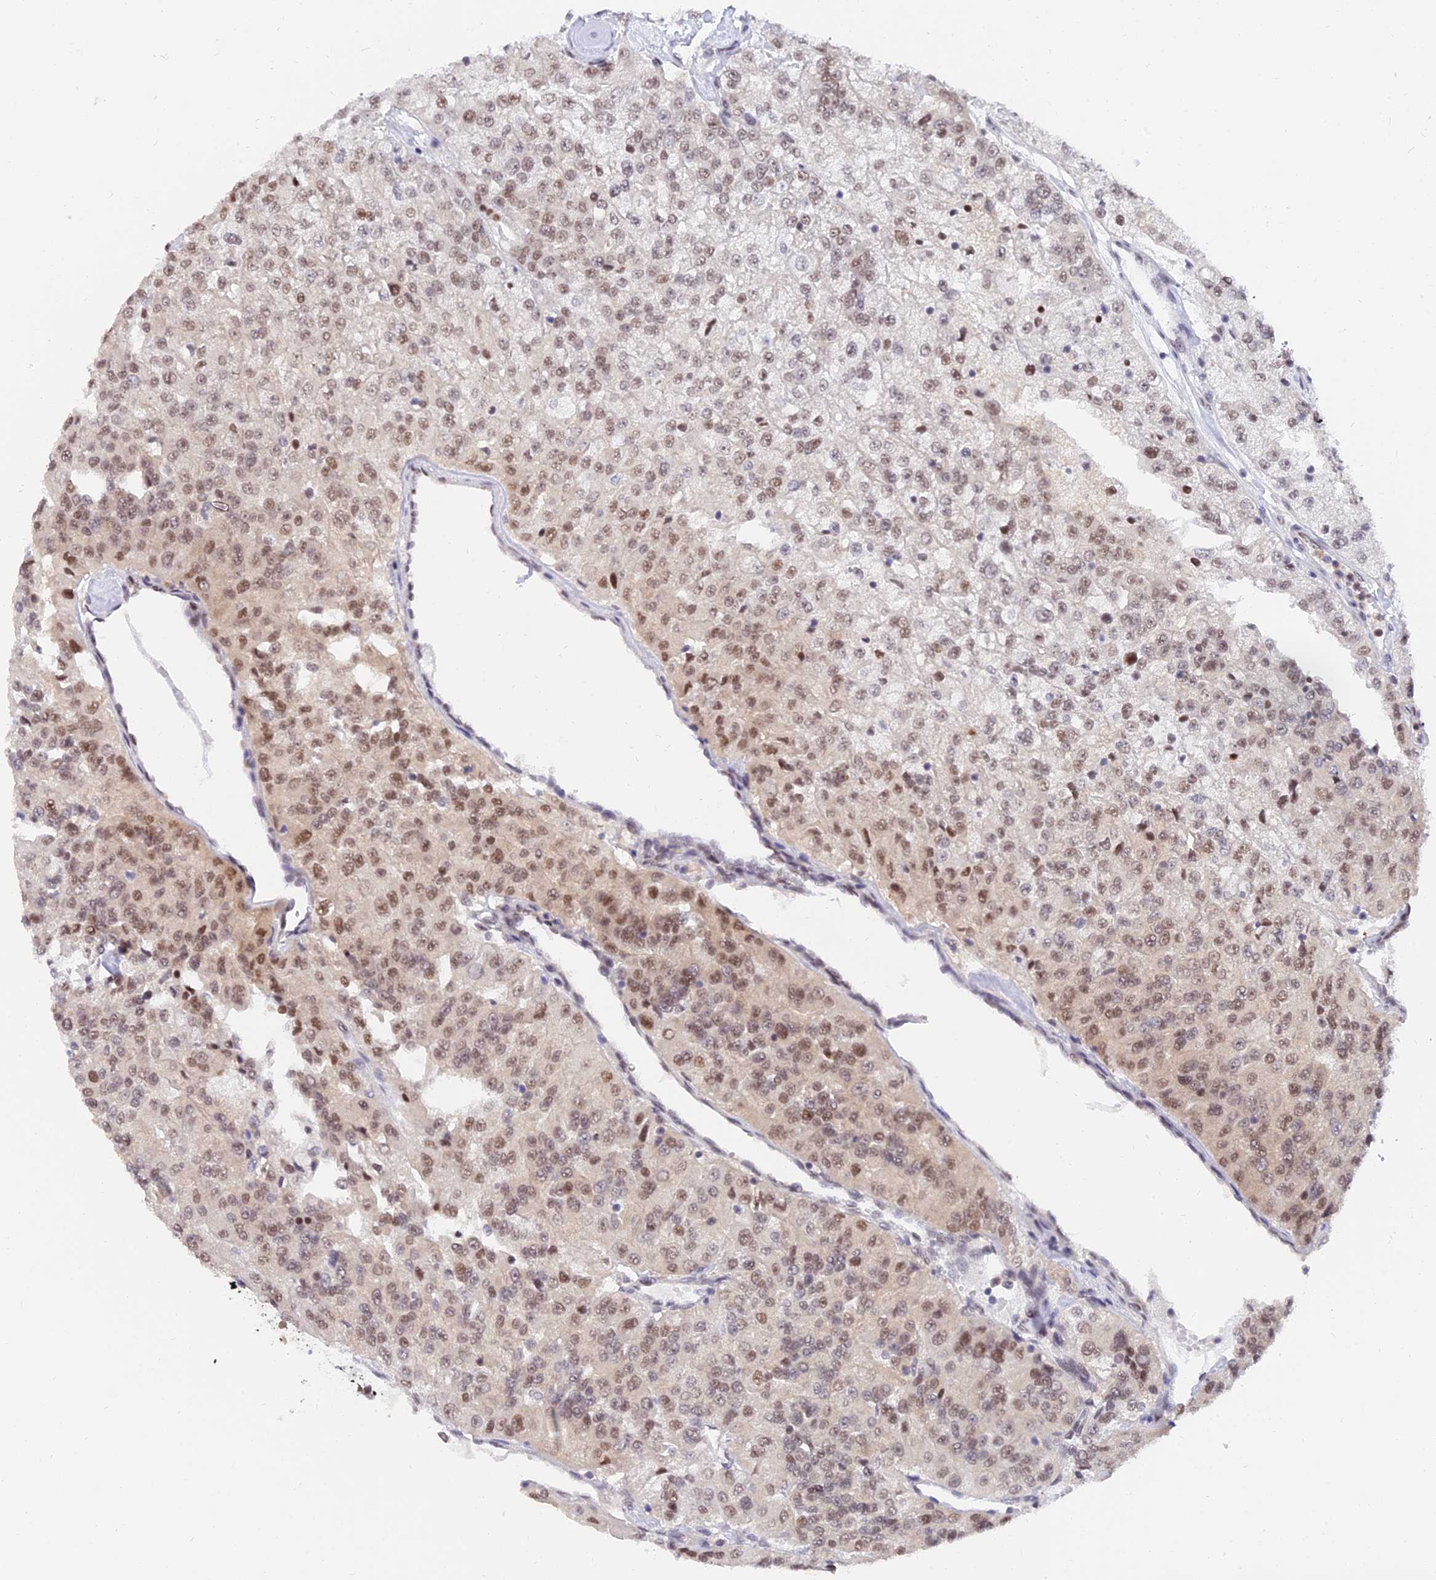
{"staining": {"intensity": "moderate", "quantity": ">75%", "location": "nuclear"}, "tissue": "renal cancer", "cell_type": "Tumor cells", "image_type": "cancer", "snomed": [{"axis": "morphology", "description": "Adenocarcinoma, NOS"}, {"axis": "topography", "description": "Kidney"}], "caption": "Brown immunohistochemical staining in renal adenocarcinoma shows moderate nuclear staining in approximately >75% of tumor cells.", "gene": "DPY30", "patient": {"sex": "female", "age": 63}}